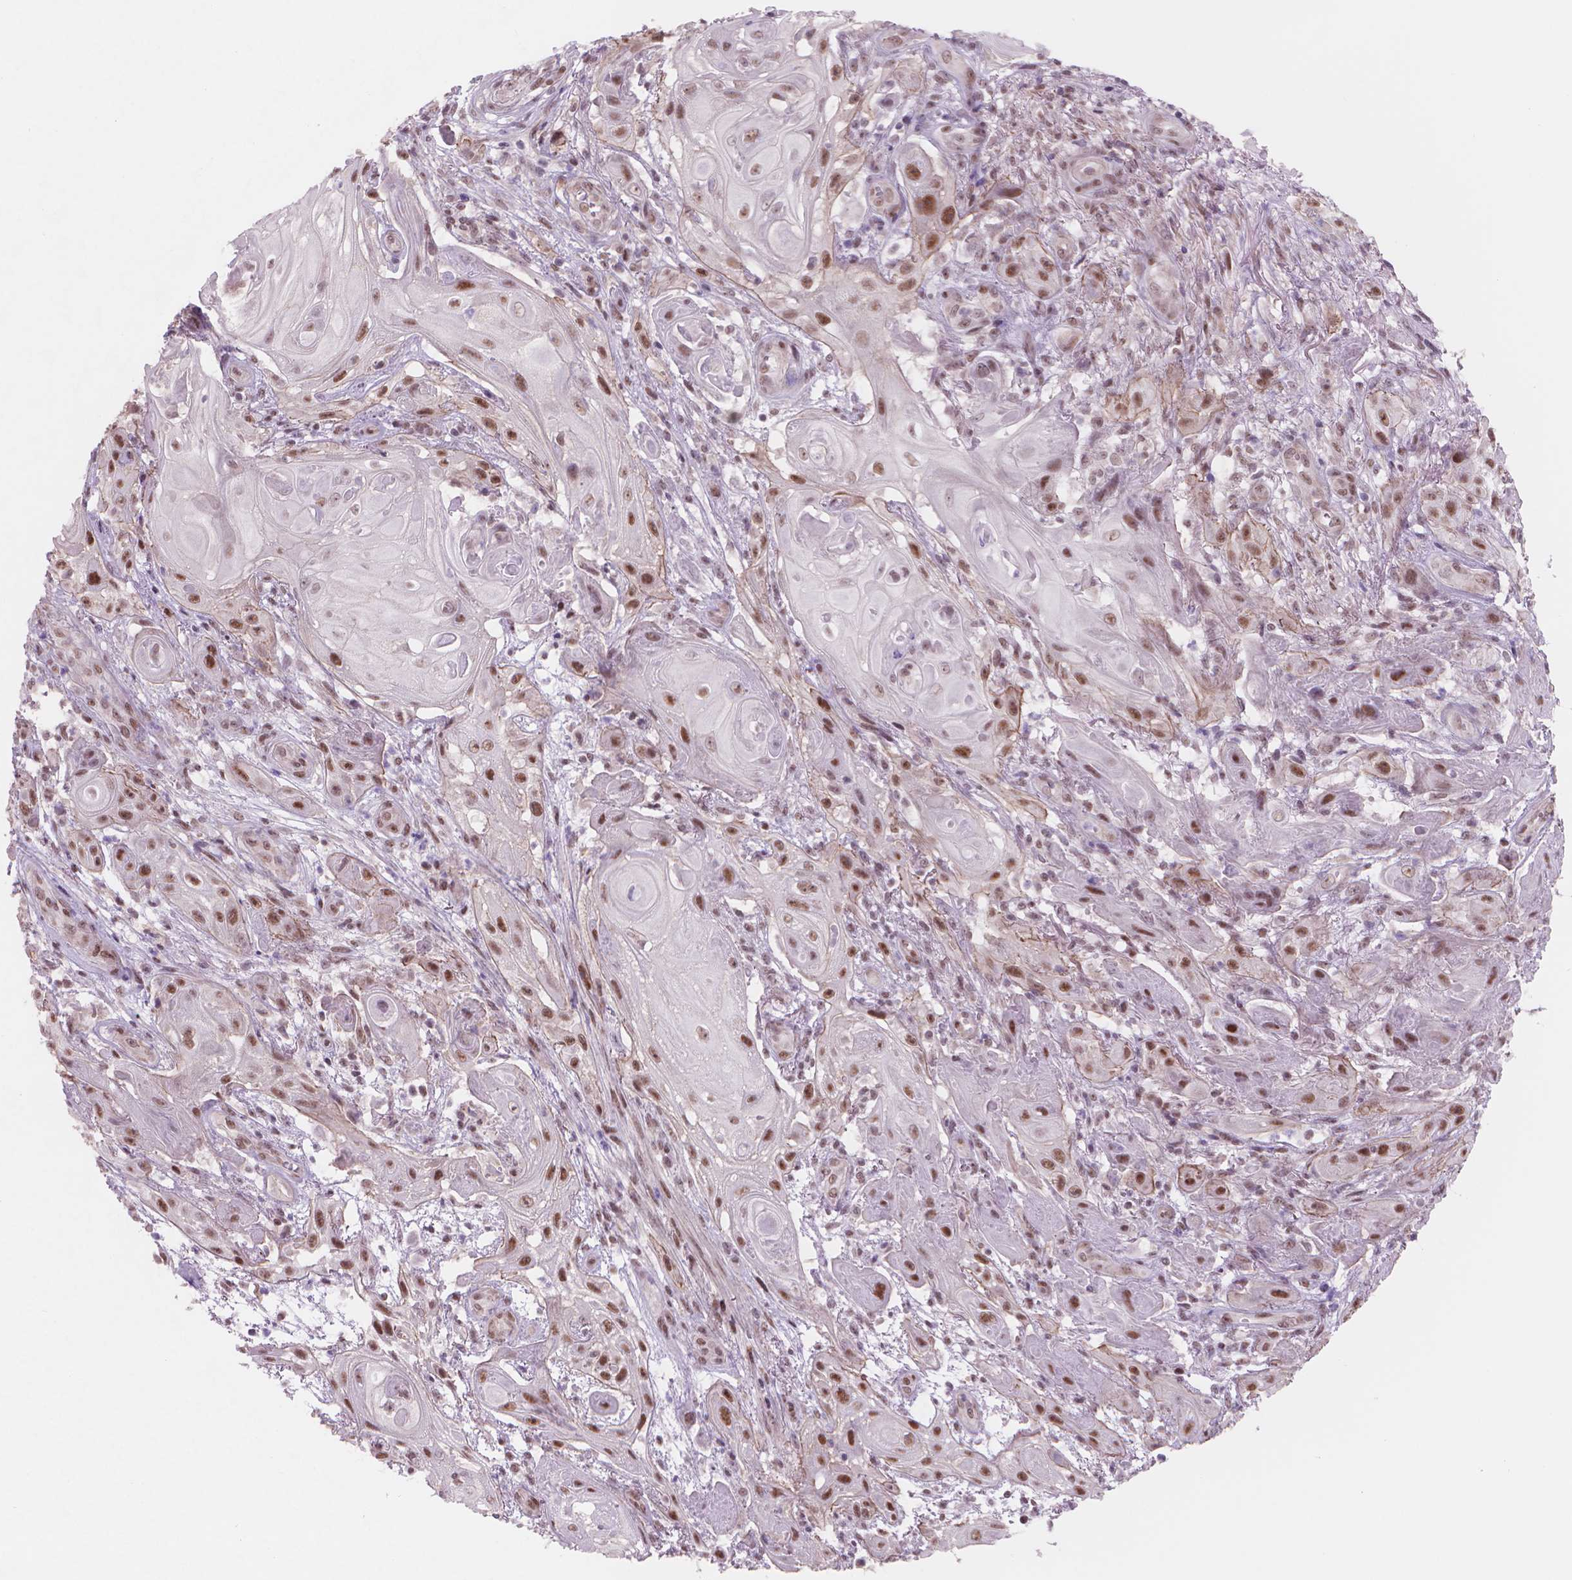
{"staining": {"intensity": "strong", "quantity": "25%-75%", "location": "nuclear"}, "tissue": "skin cancer", "cell_type": "Tumor cells", "image_type": "cancer", "snomed": [{"axis": "morphology", "description": "Squamous cell carcinoma, NOS"}, {"axis": "topography", "description": "Skin"}], "caption": "An immunohistochemistry histopathology image of neoplastic tissue is shown. Protein staining in brown highlights strong nuclear positivity in skin cancer (squamous cell carcinoma) within tumor cells.", "gene": "POLR3D", "patient": {"sex": "male", "age": 62}}